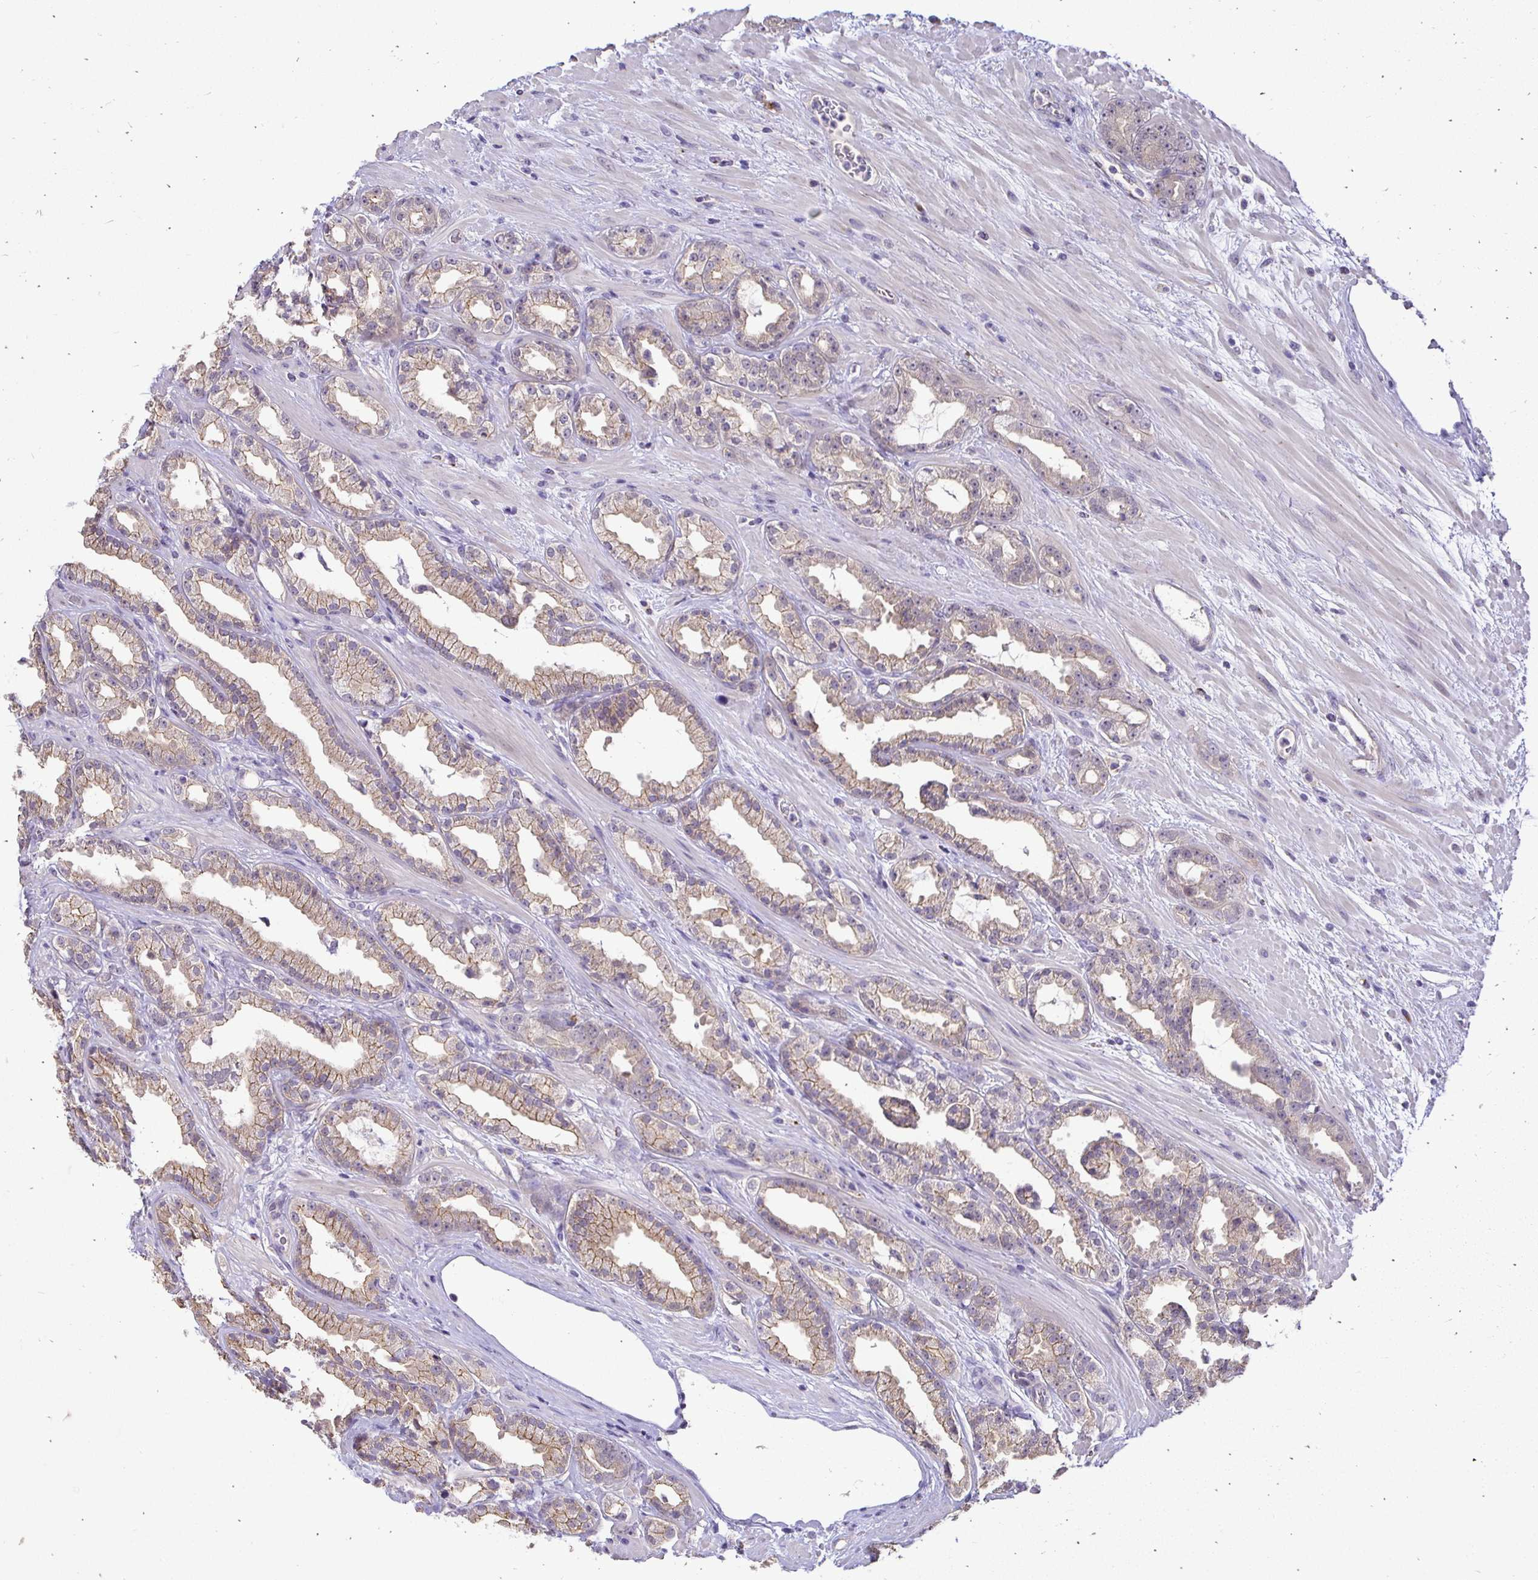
{"staining": {"intensity": "moderate", "quantity": "25%-75%", "location": "cytoplasmic/membranous"}, "tissue": "prostate cancer", "cell_type": "Tumor cells", "image_type": "cancer", "snomed": [{"axis": "morphology", "description": "Adenocarcinoma, Low grade"}, {"axis": "topography", "description": "Prostate"}], "caption": "There is medium levels of moderate cytoplasmic/membranous staining in tumor cells of adenocarcinoma (low-grade) (prostate), as demonstrated by immunohistochemical staining (brown color).", "gene": "SLC9A1", "patient": {"sex": "male", "age": 61}}